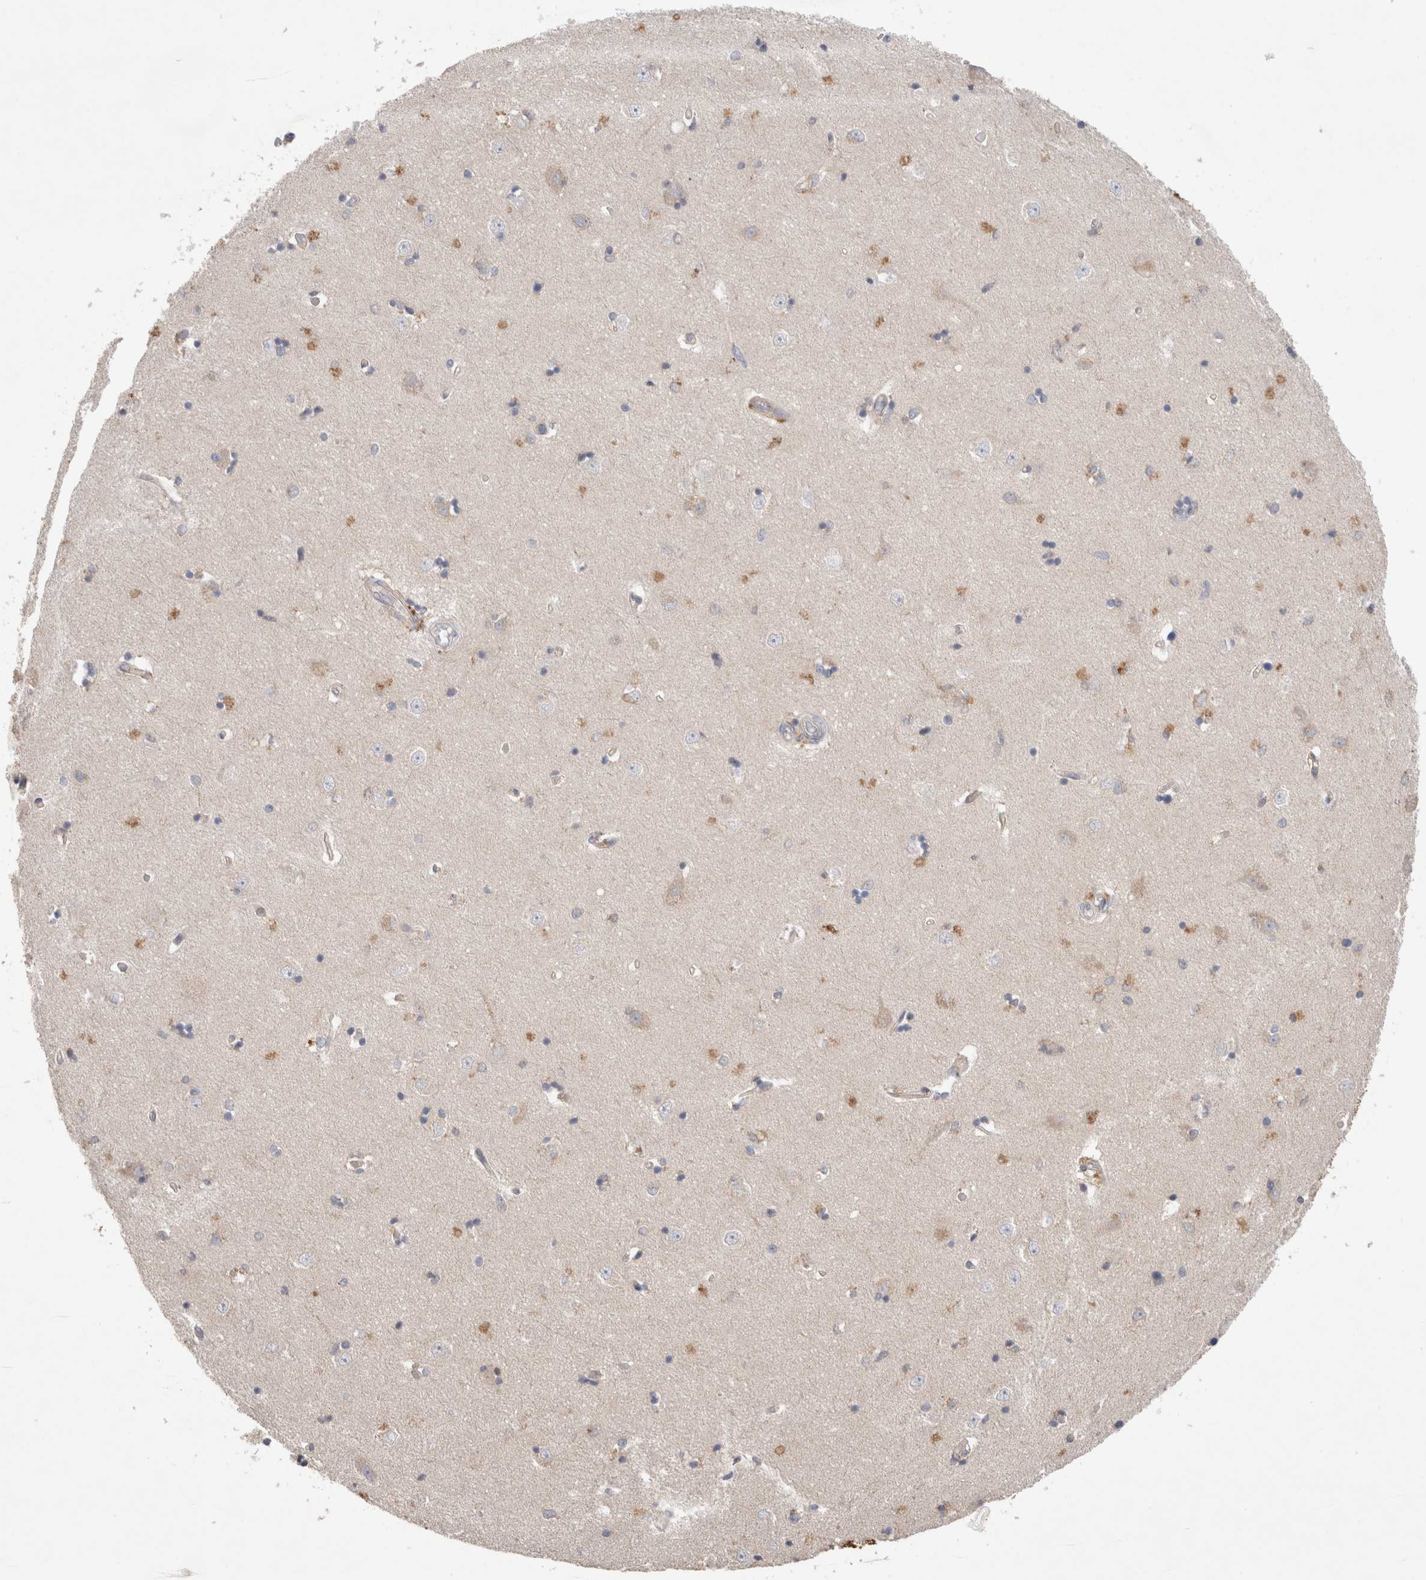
{"staining": {"intensity": "moderate", "quantity": "<25%", "location": "cytoplasmic/membranous"}, "tissue": "hippocampus", "cell_type": "Glial cells", "image_type": "normal", "snomed": [{"axis": "morphology", "description": "Normal tissue, NOS"}, {"axis": "topography", "description": "Hippocampus"}], "caption": "Immunohistochemistry (IHC) (DAB) staining of benign human hippocampus reveals moderate cytoplasmic/membranous protein staining in approximately <25% of glial cells.", "gene": "TBC1D16", "patient": {"sex": "male", "age": 45}}